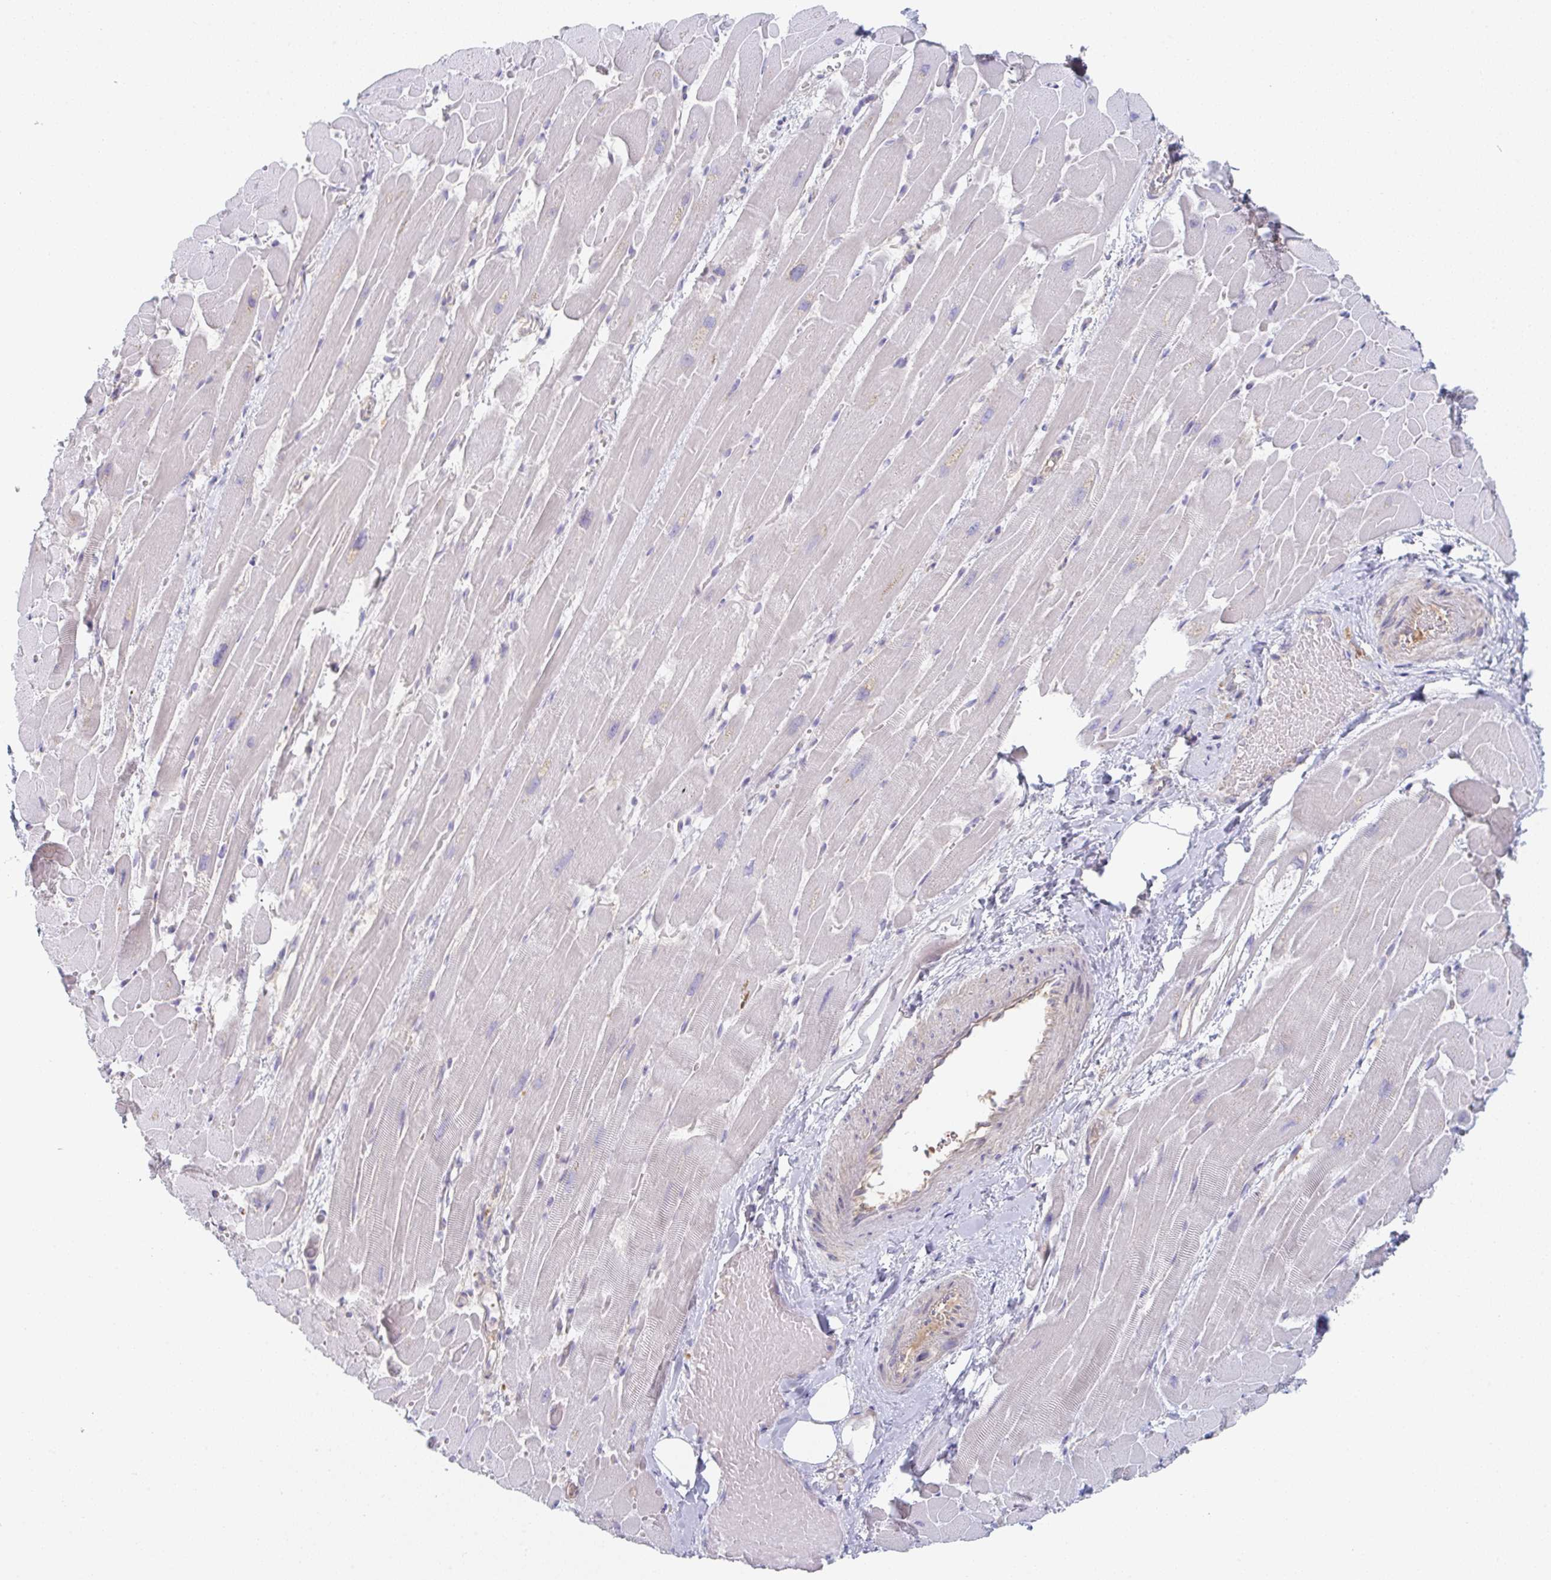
{"staining": {"intensity": "negative", "quantity": "none", "location": "none"}, "tissue": "heart muscle", "cell_type": "Cardiomyocytes", "image_type": "normal", "snomed": [{"axis": "morphology", "description": "Normal tissue, NOS"}, {"axis": "topography", "description": "Heart"}], "caption": "Photomicrograph shows no significant protein positivity in cardiomyocytes of normal heart muscle.", "gene": "AMPD2", "patient": {"sex": "male", "age": 37}}